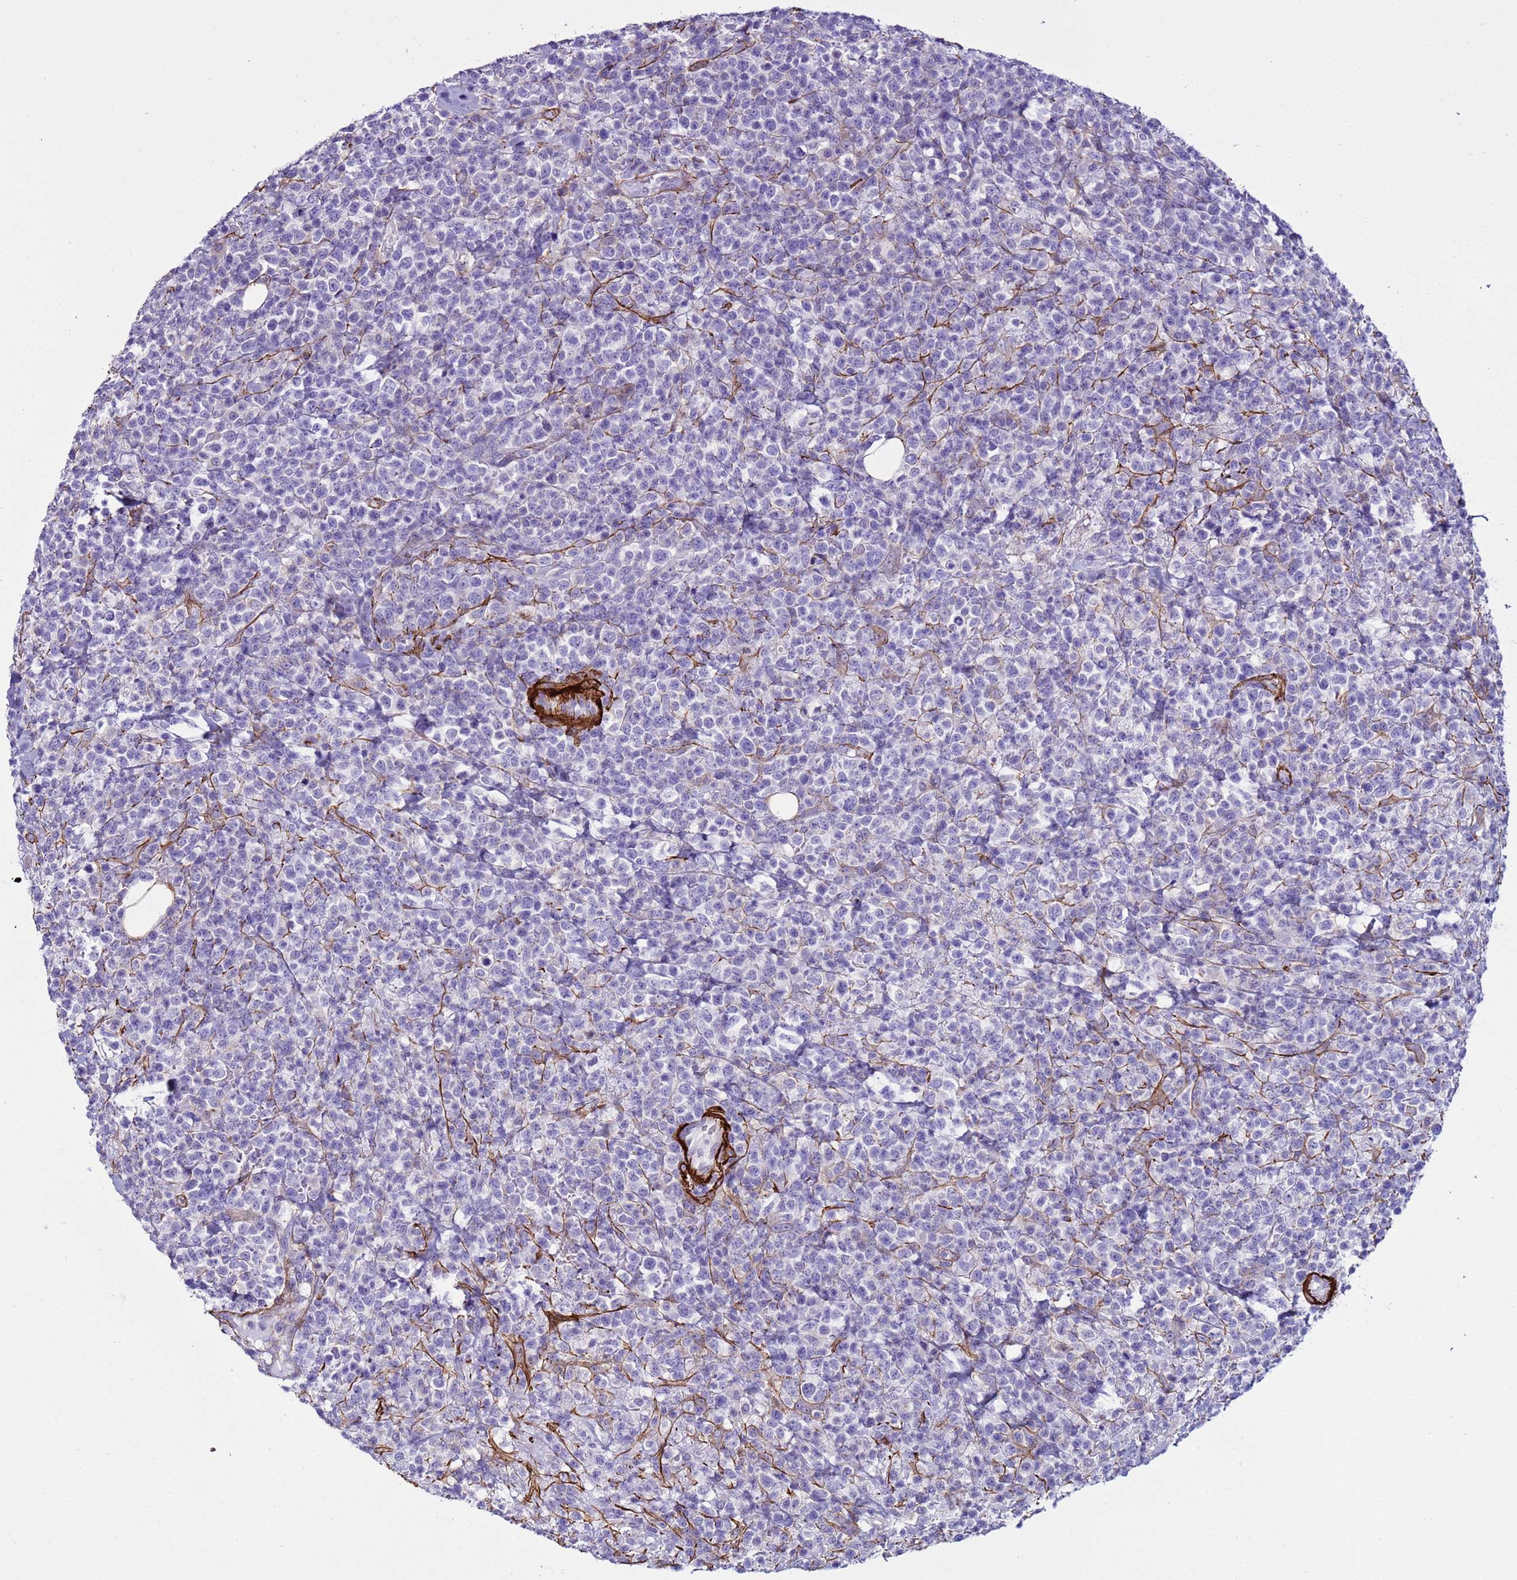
{"staining": {"intensity": "negative", "quantity": "none", "location": "none"}, "tissue": "lymphoma", "cell_type": "Tumor cells", "image_type": "cancer", "snomed": [{"axis": "morphology", "description": "Malignant lymphoma, non-Hodgkin's type, High grade"}, {"axis": "topography", "description": "Colon"}], "caption": "This is an immunohistochemistry micrograph of human high-grade malignant lymphoma, non-Hodgkin's type. There is no expression in tumor cells.", "gene": "RABL2B", "patient": {"sex": "female", "age": 53}}